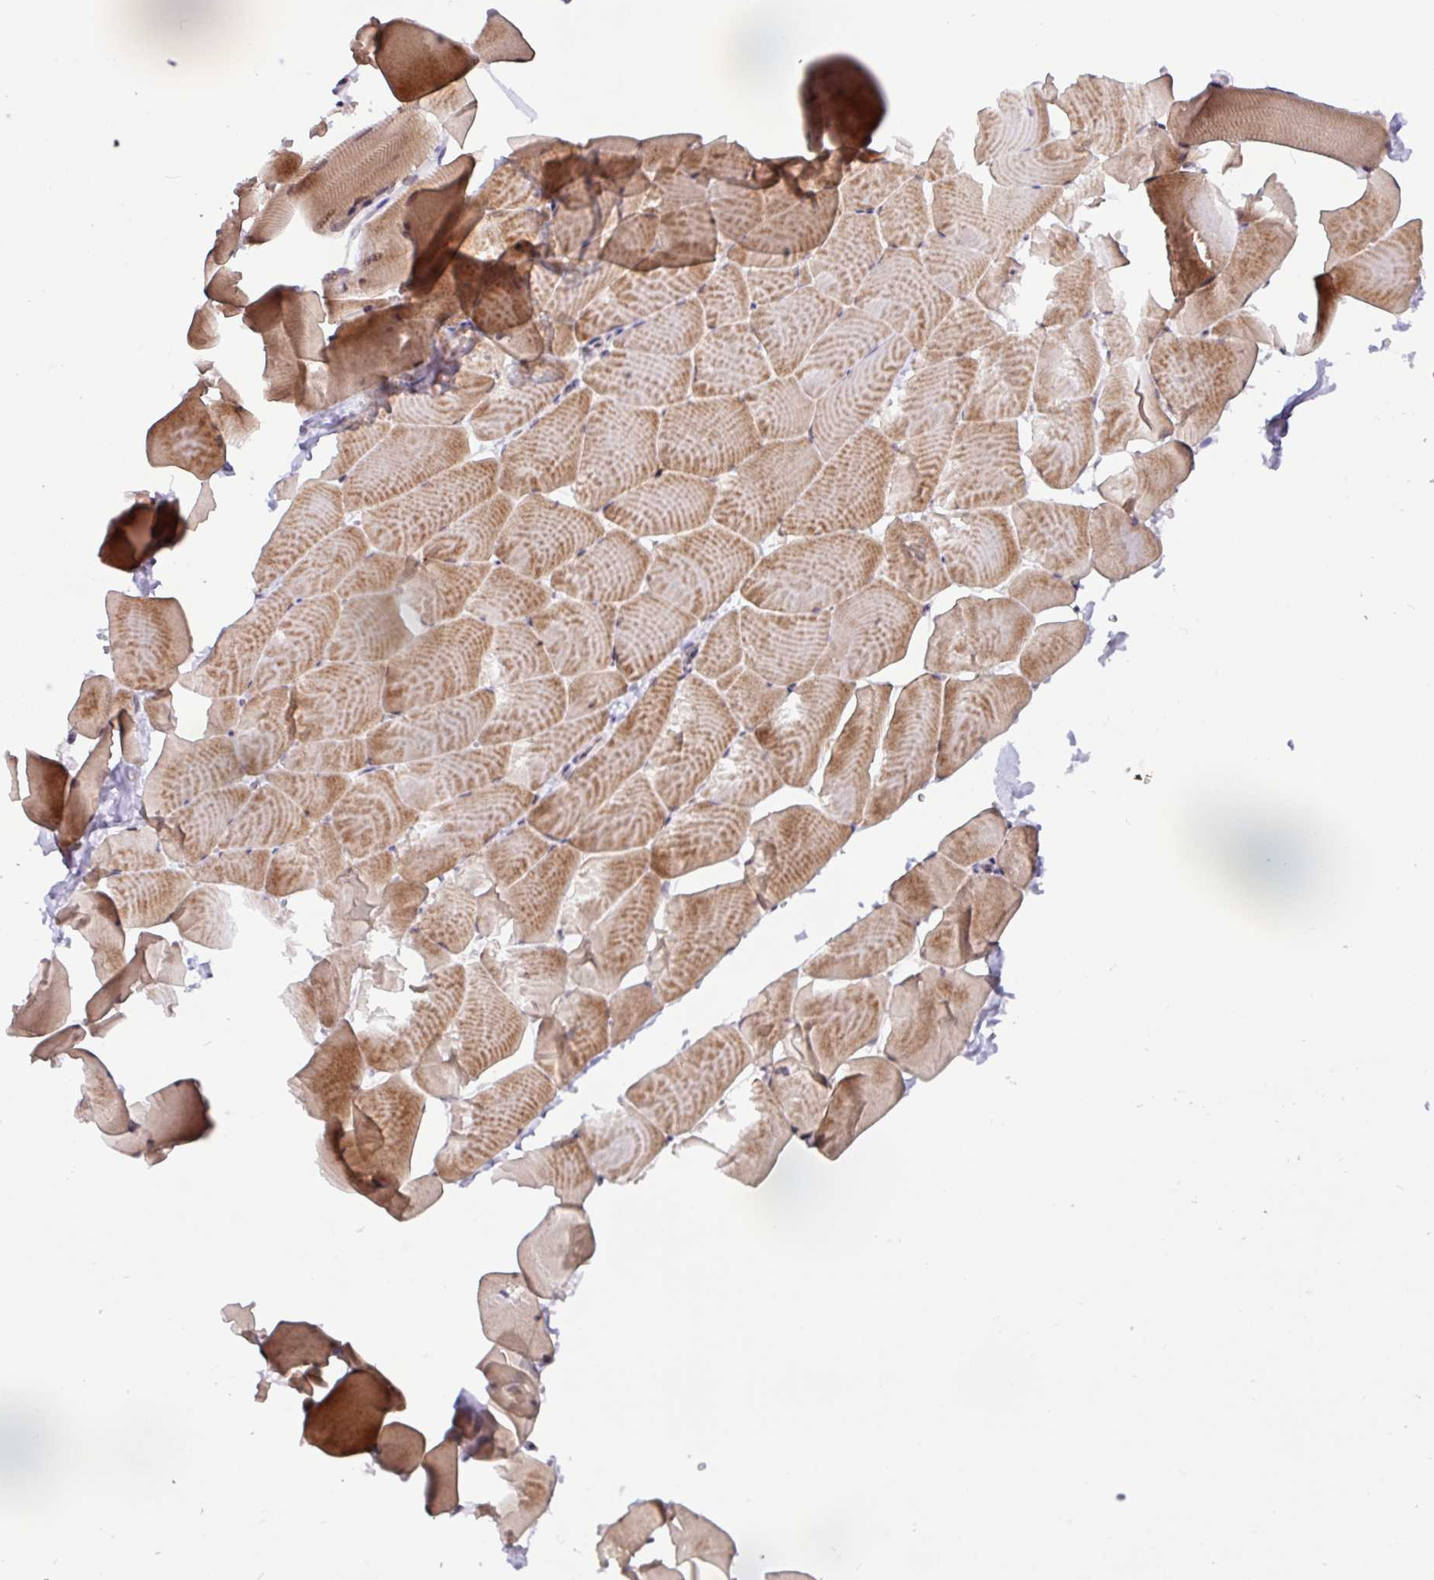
{"staining": {"intensity": "strong", "quantity": ">75%", "location": "cytoplasmic/membranous,nuclear"}, "tissue": "skeletal muscle", "cell_type": "Myocytes", "image_type": "normal", "snomed": [{"axis": "morphology", "description": "Normal tissue, NOS"}, {"axis": "topography", "description": "Skeletal muscle"}], "caption": "Myocytes exhibit strong cytoplasmic/membranous,nuclear expression in approximately >75% of cells in unremarkable skeletal muscle.", "gene": "BRD3", "patient": {"sex": "male", "age": 25}}